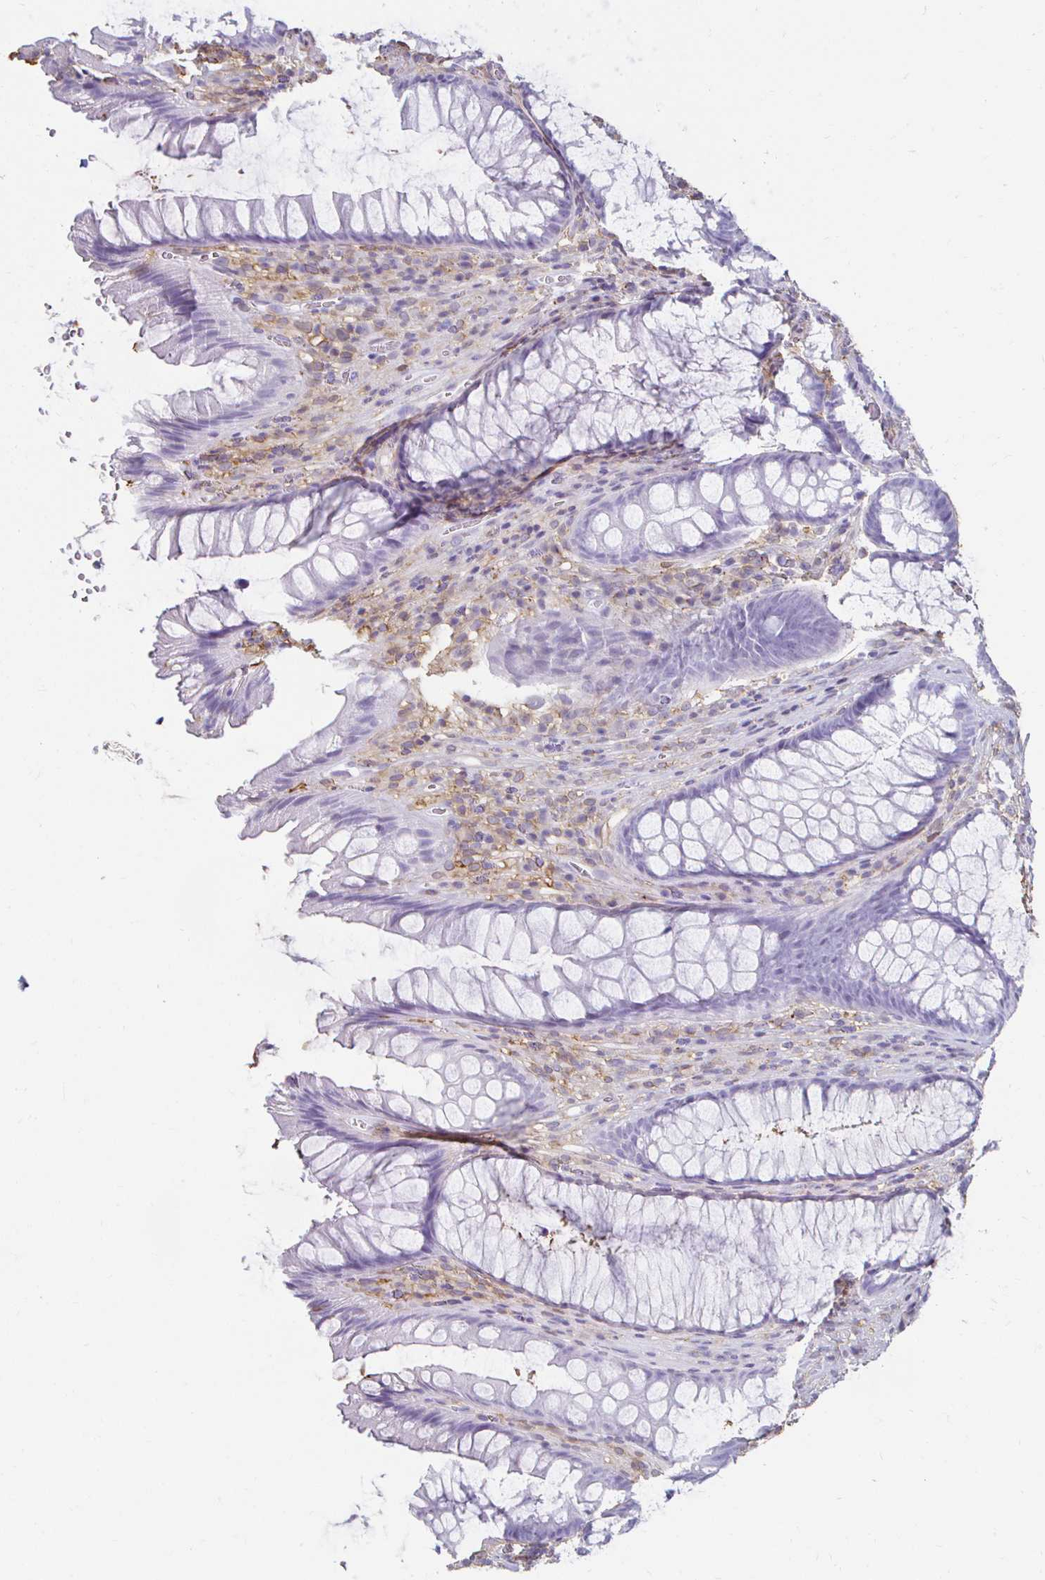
{"staining": {"intensity": "negative", "quantity": "none", "location": "none"}, "tissue": "rectum", "cell_type": "Glandular cells", "image_type": "normal", "snomed": [{"axis": "morphology", "description": "Normal tissue, NOS"}, {"axis": "topography", "description": "Rectum"}], "caption": "Immunohistochemistry photomicrograph of benign human rectum stained for a protein (brown), which shows no expression in glandular cells.", "gene": "TAS1R3", "patient": {"sex": "male", "age": 53}}